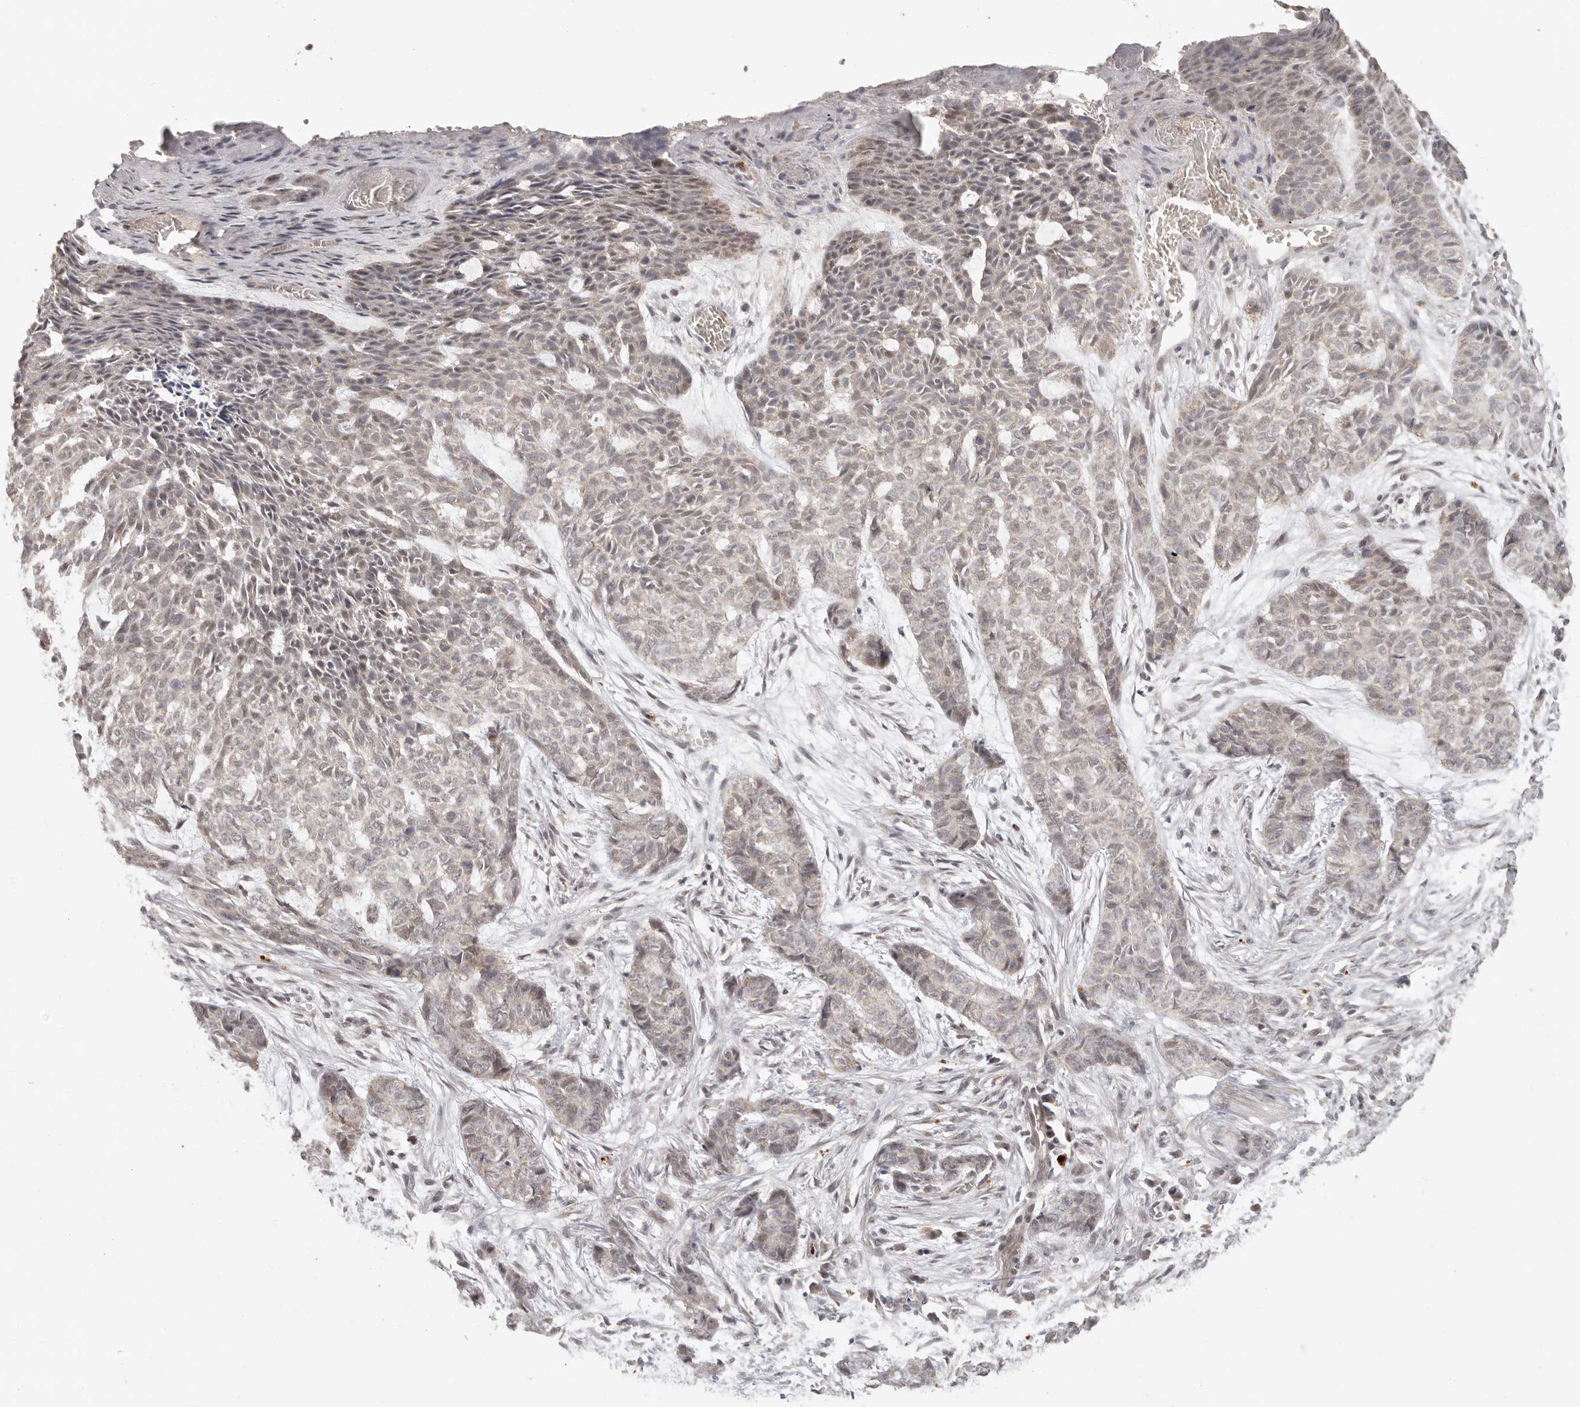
{"staining": {"intensity": "weak", "quantity": "<25%", "location": "nuclear"}, "tissue": "skin cancer", "cell_type": "Tumor cells", "image_type": "cancer", "snomed": [{"axis": "morphology", "description": "Basal cell carcinoma"}, {"axis": "topography", "description": "Skin"}], "caption": "High power microscopy photomicrograph of an immunohistochemistry (IHC) image of skin cancer, revealing no significant positivity in tumor cells.", "gene": "LRRC75A", "patient": {"sex": "female", "age": 64}}